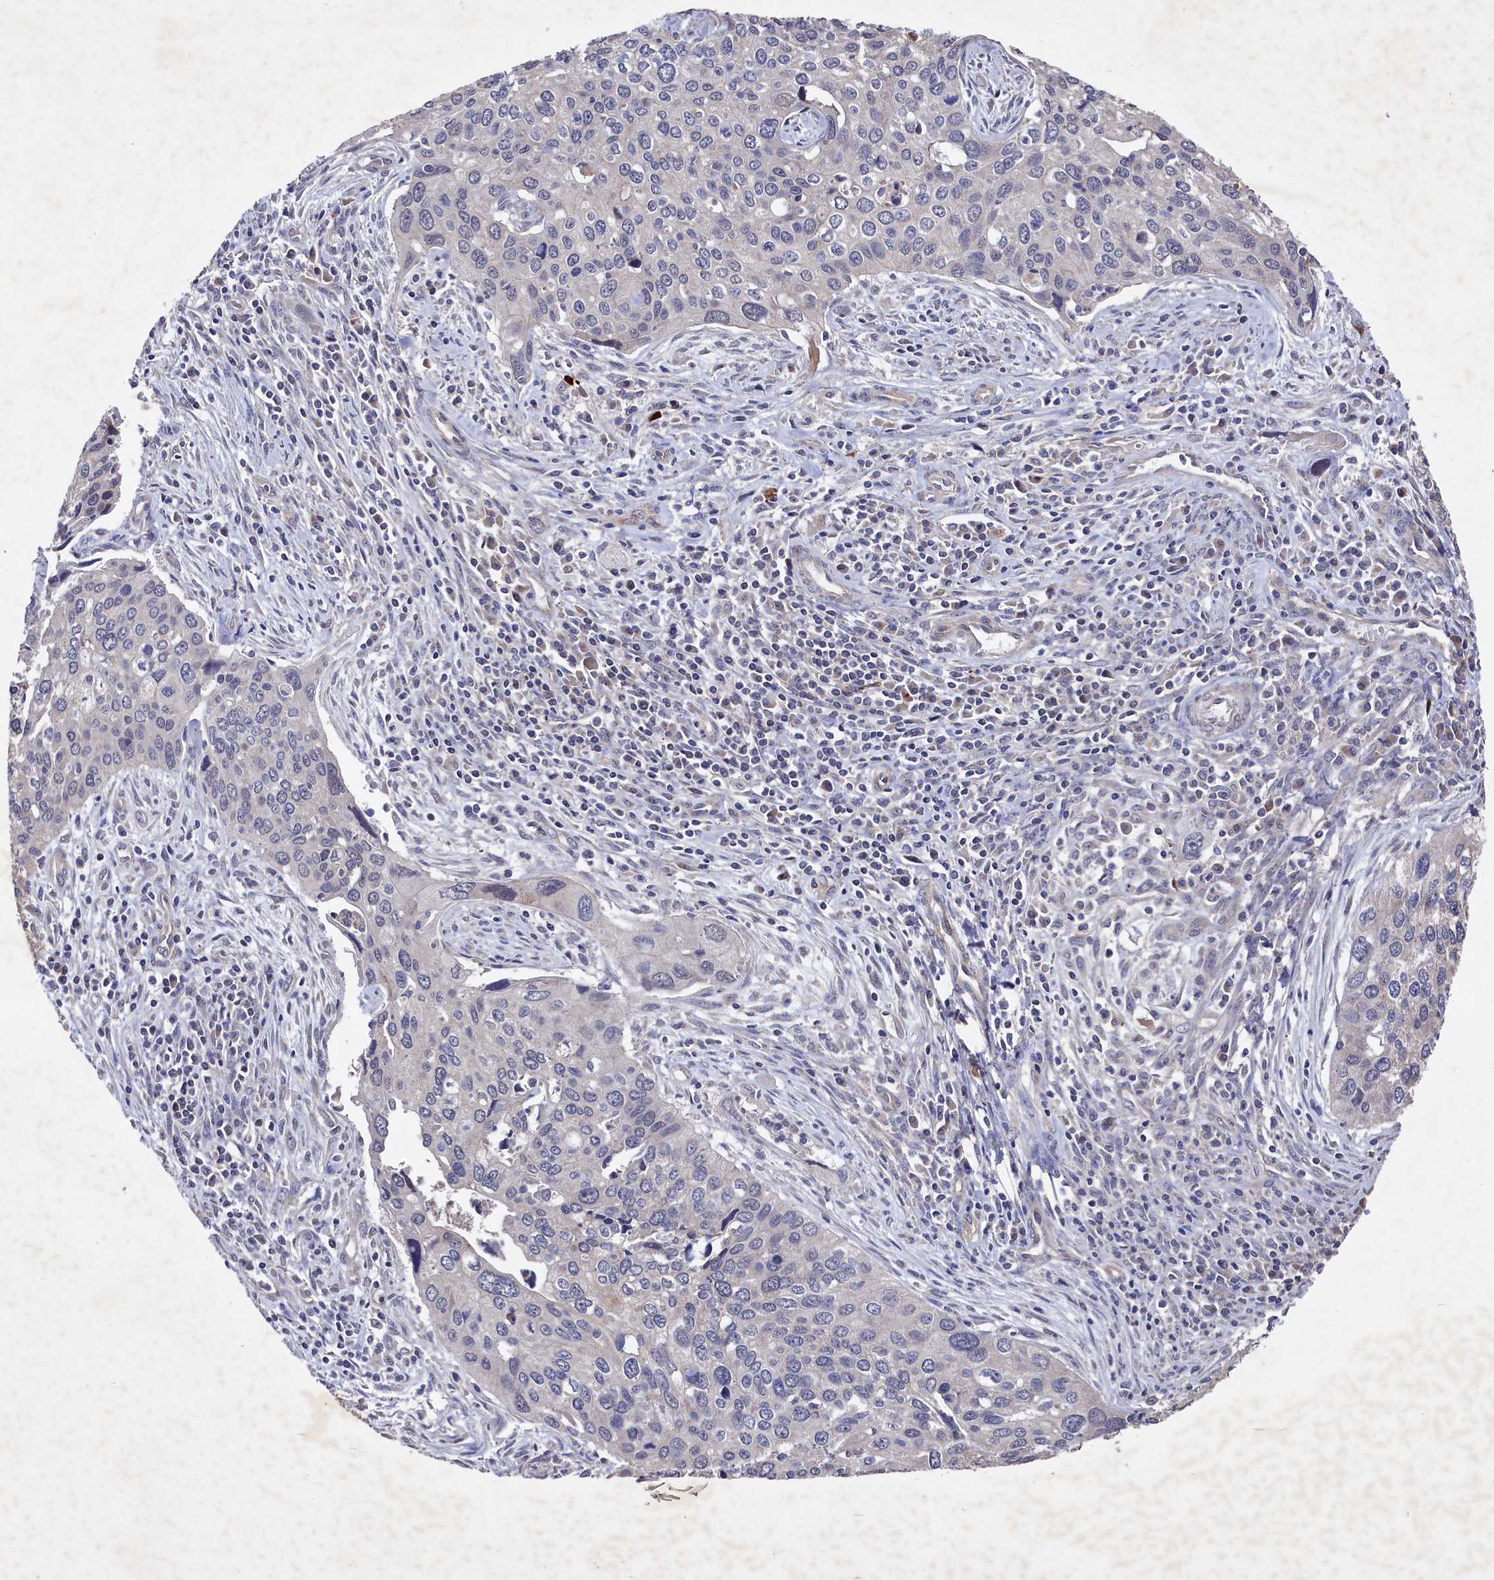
{"staining": {"intensity": "negative", "quantity": "none", "location": "none"}, "tissue": "cervical cancer", "cell_type": "Tumor cells", "image_type": "cancer", "snomed": [{"axis": "morphology", "description": "Squamous cell carcinoma, NOS"}, {"axis": "topography", "description": "Cervix"}], "caption": "Squamous cell carcinoma (cervical) was stained to show a protein in brown. There is no significant positivity in tumor cells.", "gene": "SUPV3L1", "patient": {"sex": "female", "age": 55}}